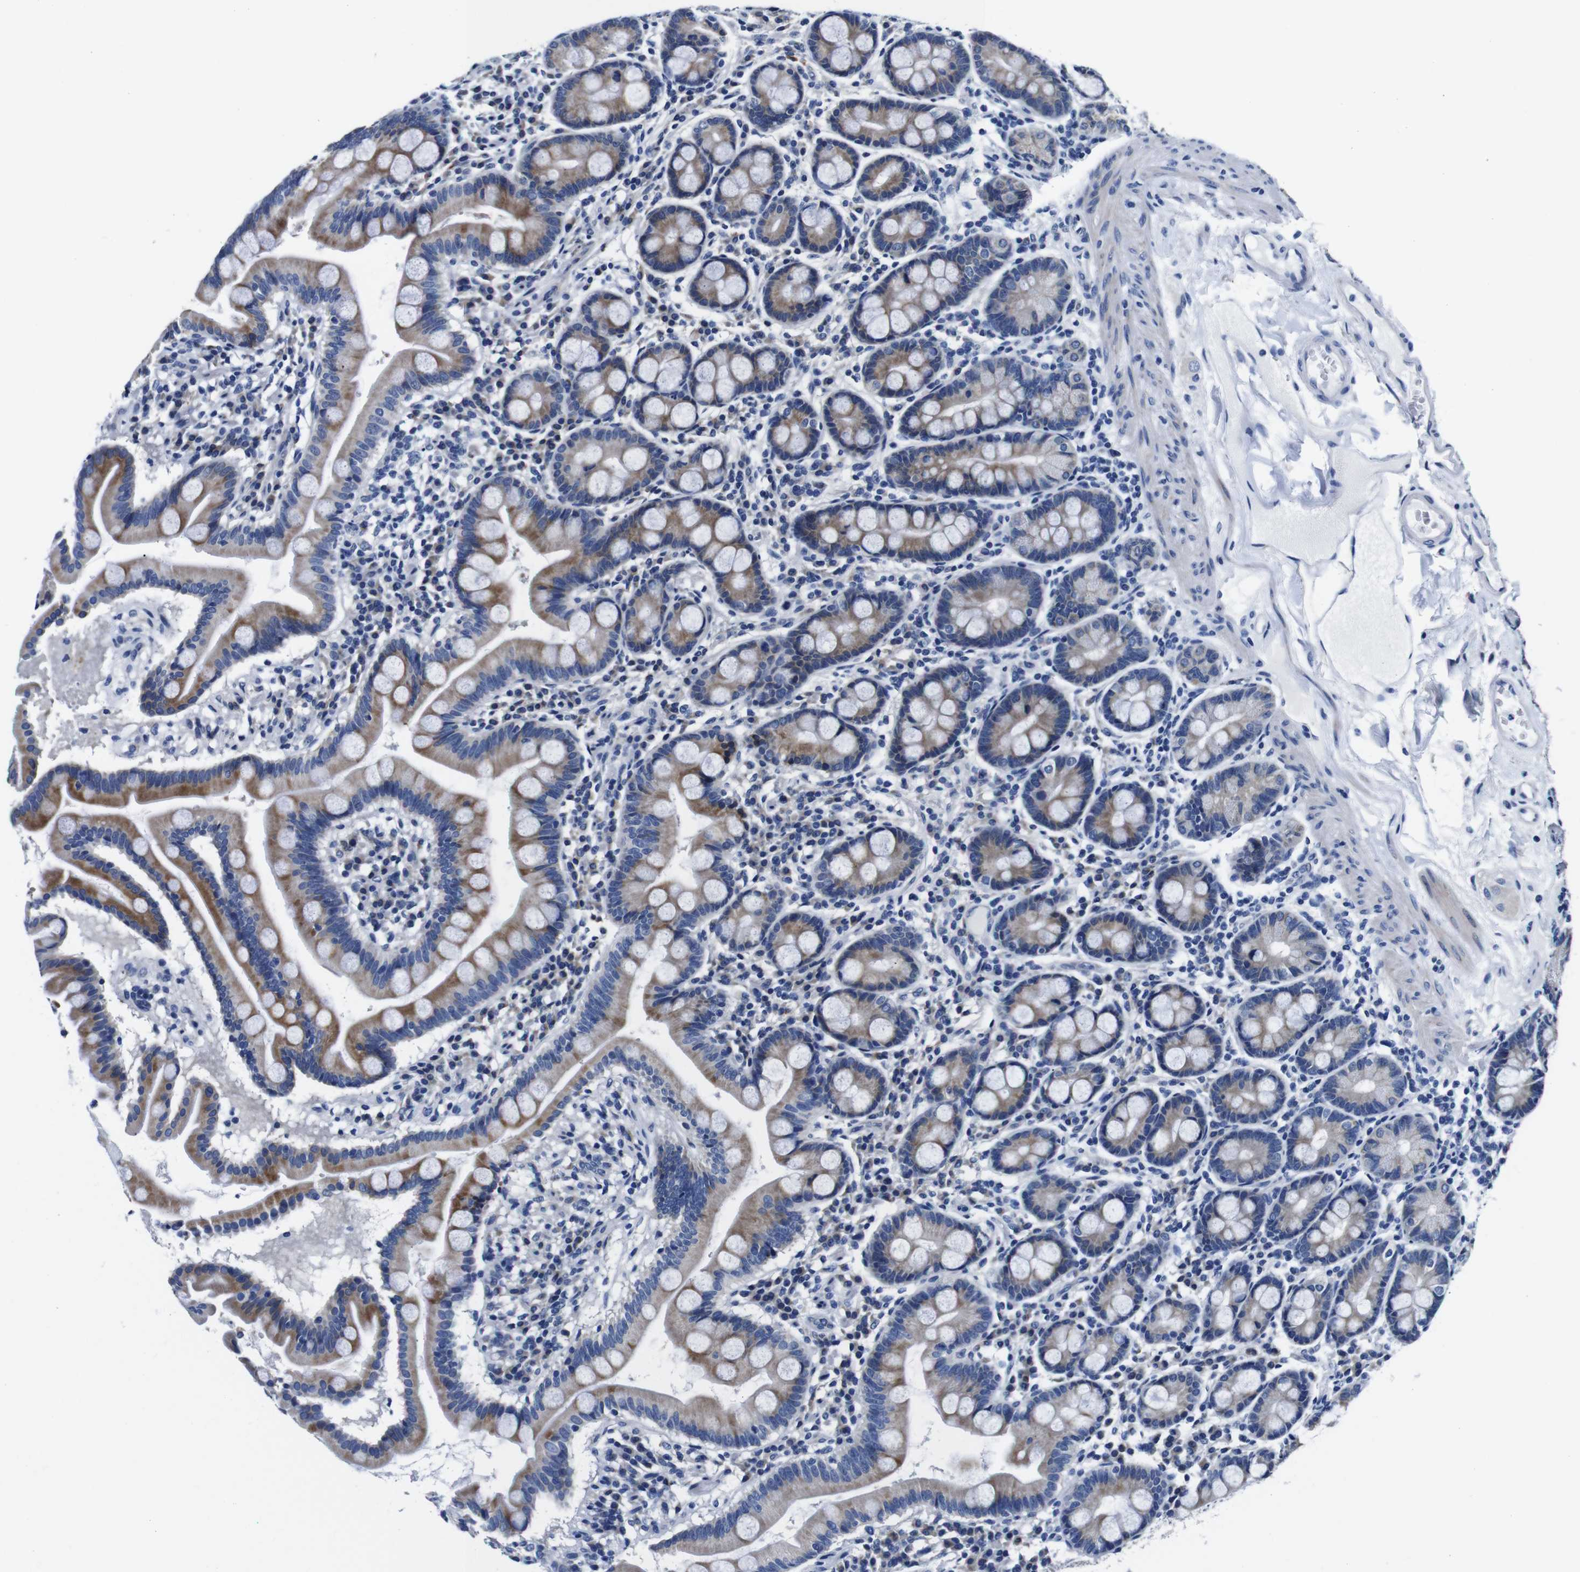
{"staining": {"intensity": "moderate", "quantity": "25%-75%", "location": "cytoplasmic/membranous"}, "tissue": "duodenum", "cell_type": "Glandular cells", "image_type": "normal", "snomed": [{"axis": "morphology", "description": "Normal tissue, NOS"}, {"axis": "topography", "description": "Duodenum"}], "caption": "DAB immunohistochemical staining of benign duodenum demonstrates moderate cytoplasmic/membranous protein expression in about 25%-75% of glandular cells.", "gene": "SNX19", "patient": {"sex": "male", "age": 50}}